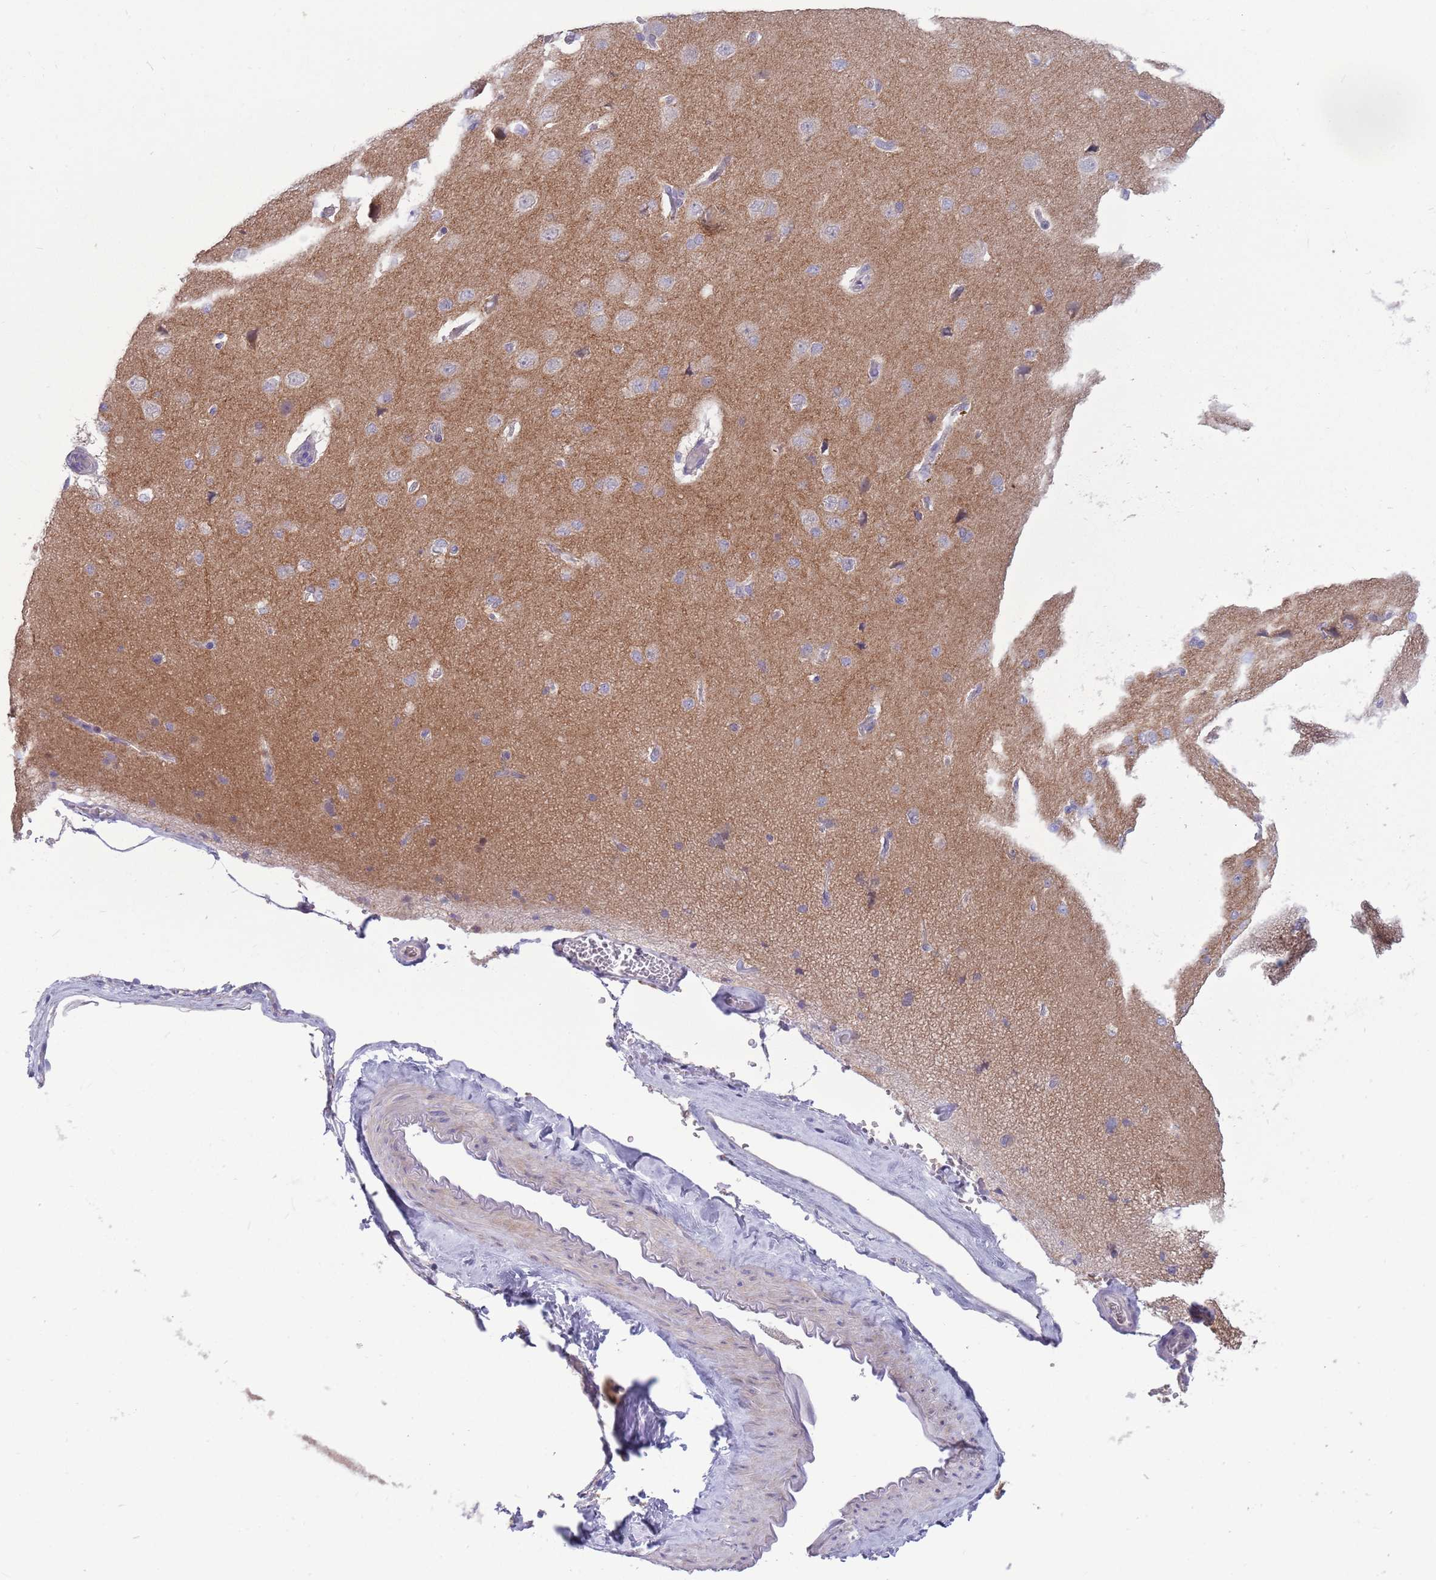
{"staining": {"intensity": "negative", "quantity": "none", "location": "none"}, "tissue": "cerebral cortex", "cell_type": "Endothelial cells", "image_type": "normal", "snomed": [{"axis": "morphology", "description": "Normal tissue, NOS"}, {"axis": "topography", "description": "Cerebral cortex"}], "caption": "An immunohistochemistry histopathology image of benign cerebral cortex is shown. There is no staining in endothelial cells of cerebral cortex. (Immunohistochemistry, brightfield microscopy, high magnification).", "gene": "DDHD1", "patient": {"sex": "male", "age": 62}}